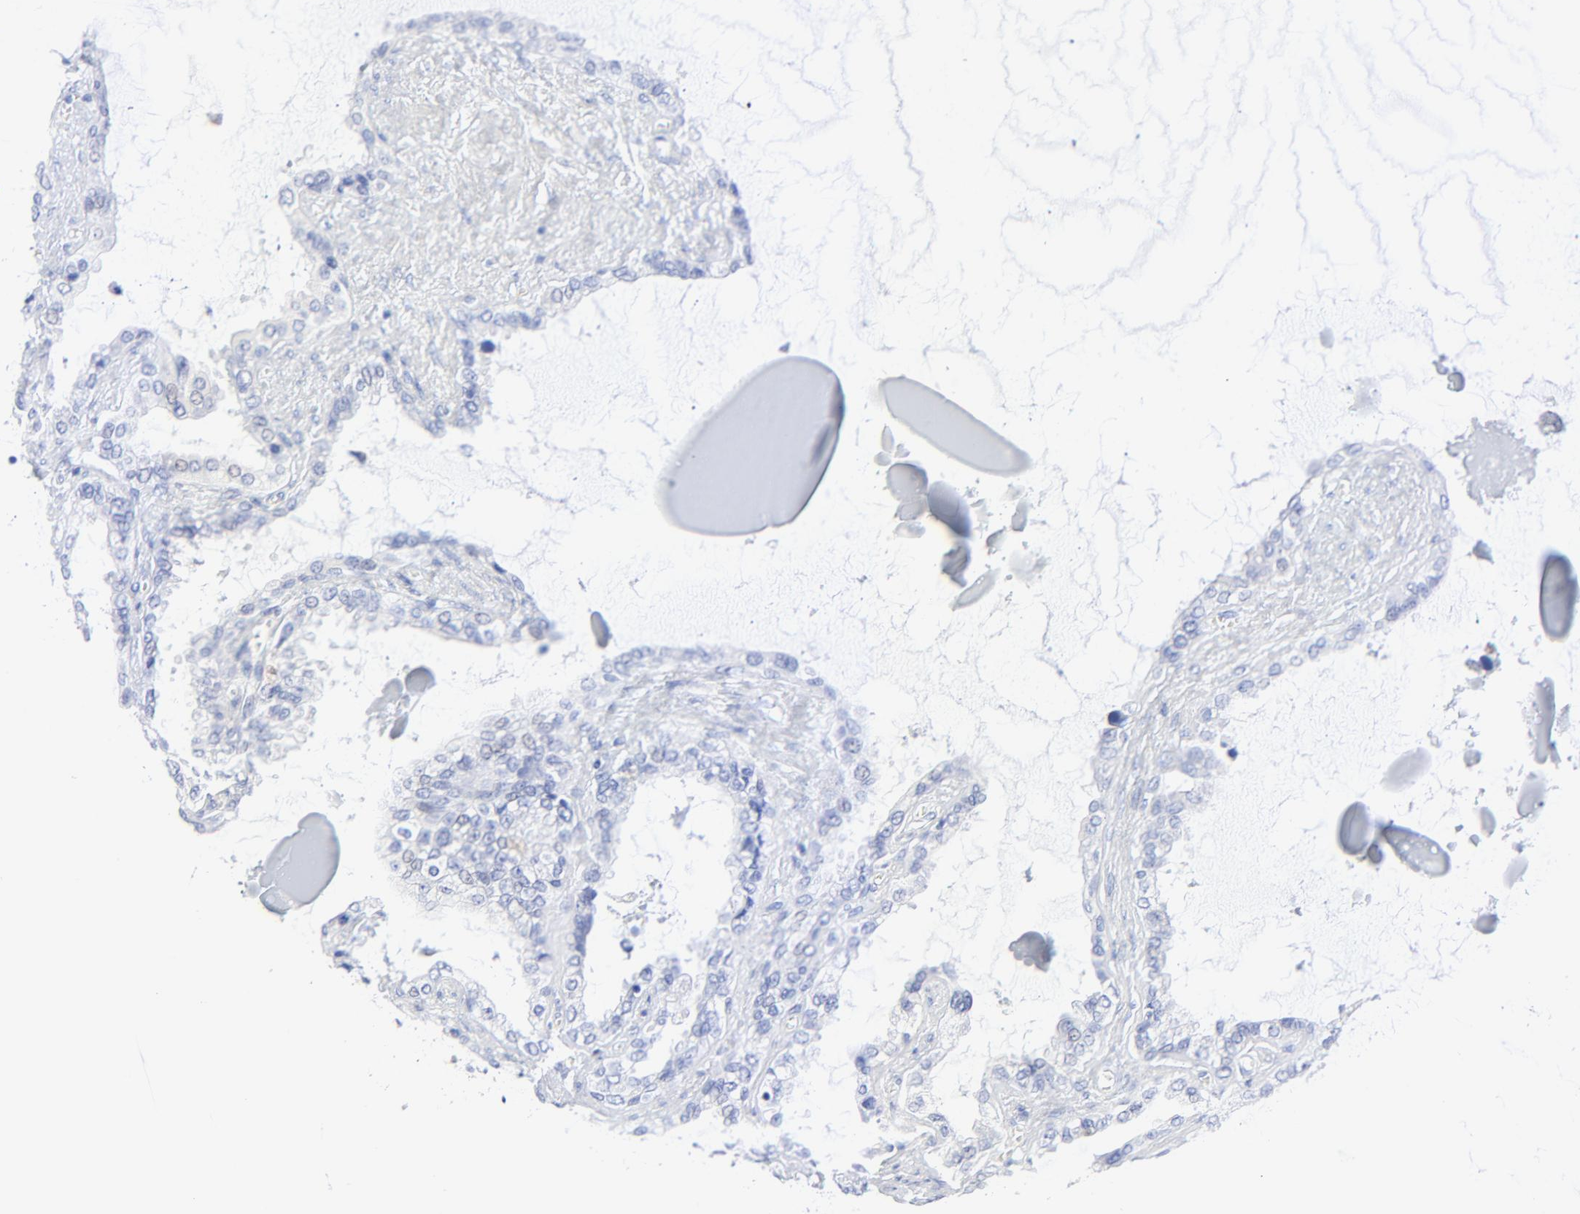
{"staining": {"intensity": "negative", "quantity": "none", "location": "none"}, "tissue": "seminal vesicle", "cell_type": "Glandular cells", "image_type": "normal", "snomed": [{"axis": "morphology", "description": "Normal tissue, NOS"}, {"axis": "morphology", "description": "Inflammation, NOS"}, {"axis": "topography", "description": "Urinary bladder"}, {"axis": "topography", "description": "Prostate"}, {"axis": "topography", "description": "Seminal veicle"}], "caption": "High magnification brightfield microscopy of benign seminal vesicle stained with DAB (3,3'-diaminobenzidine) (brown) and counterstained with hematoxylin (blue): glandular cells show no significant expression.", "gene": "PSD3", "patient": {"sex": "male", "age": 82}}